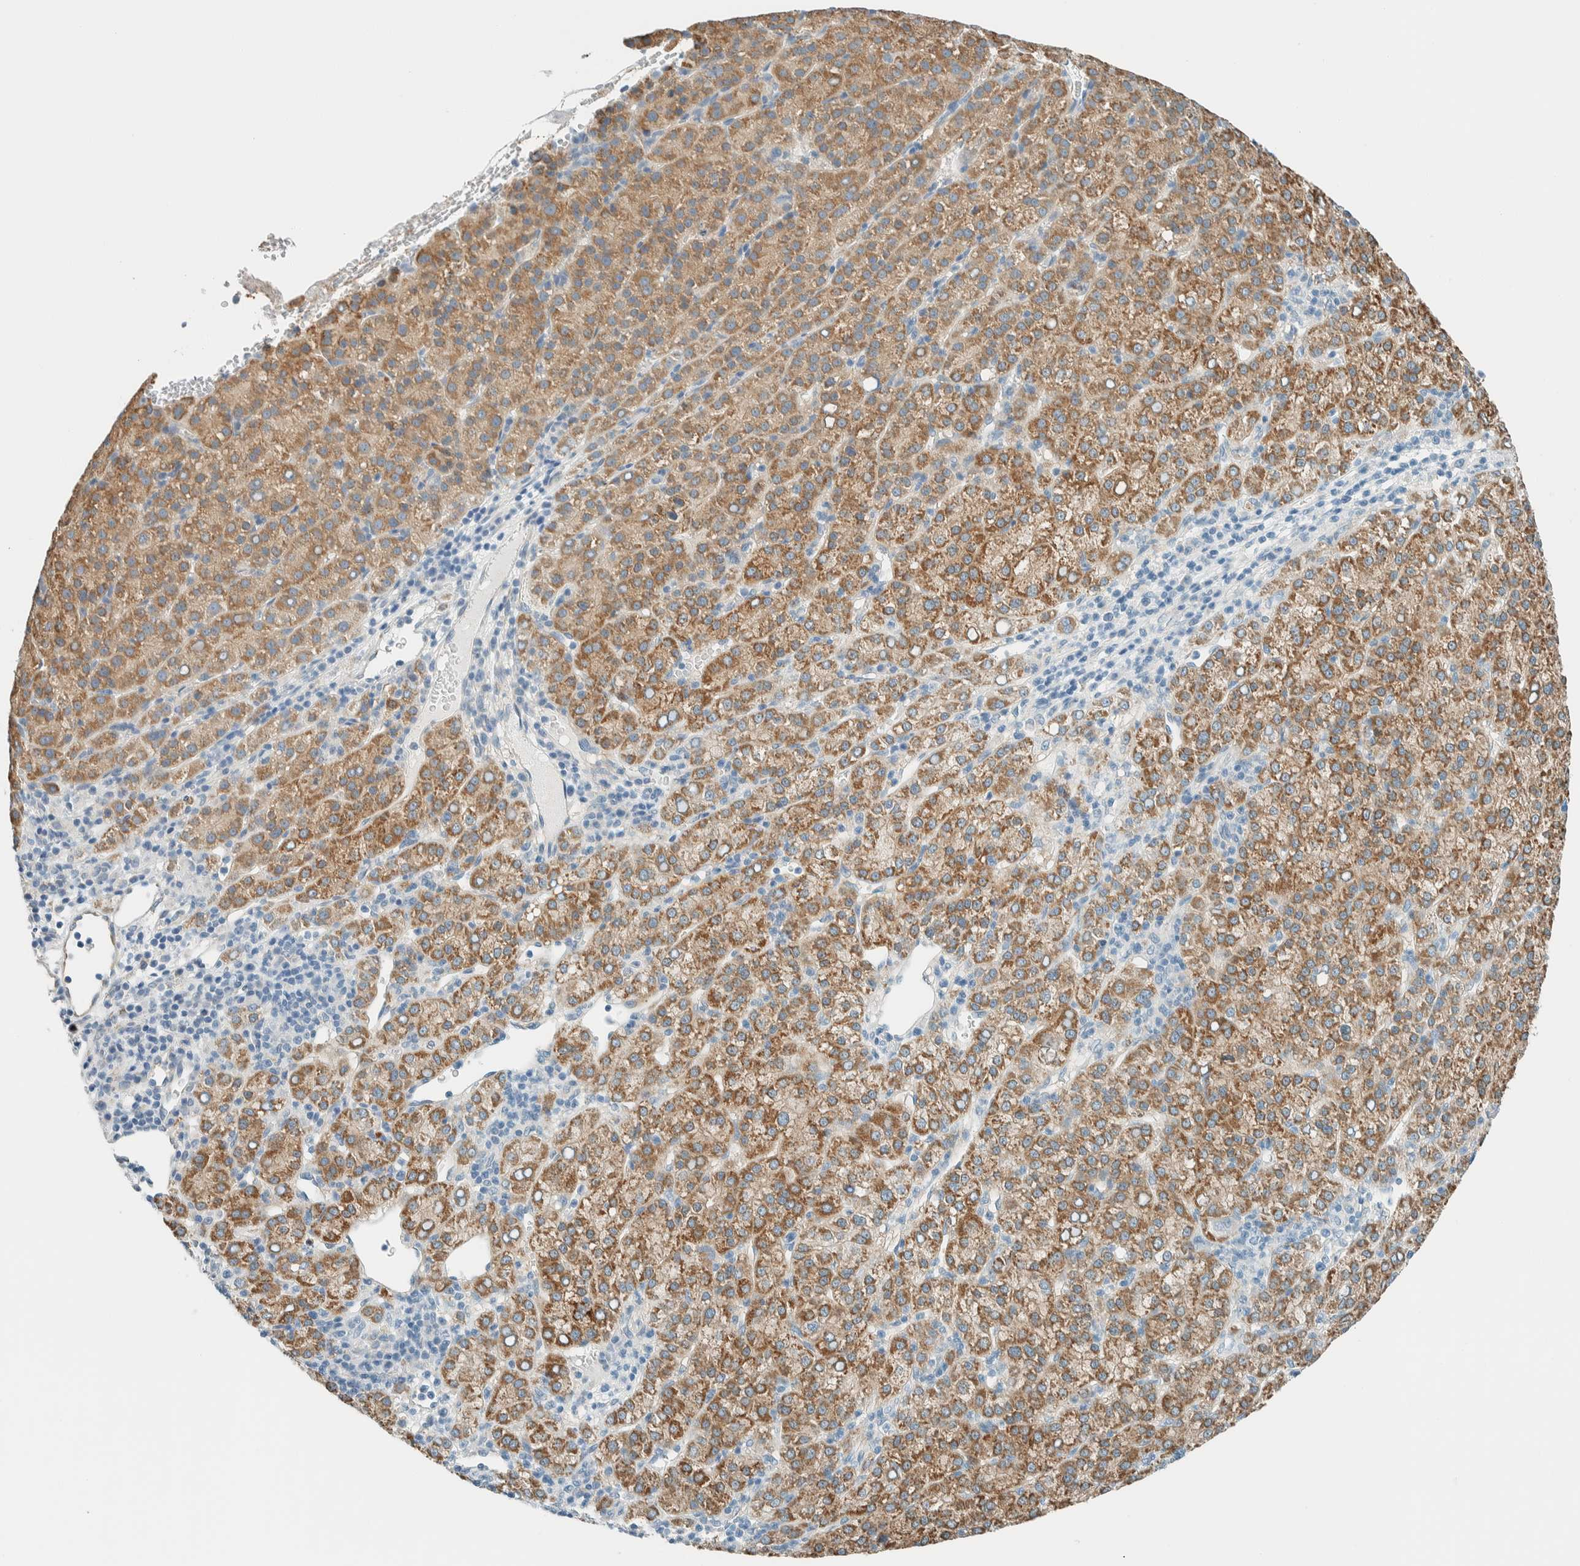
{"staining": {"intensity": "moderate", "quantity": ">75%", "location": "cytoplasmic/membranous"}, "tissue": "liver cancer", "cell_type": "Tumor cells", "image_type": "cancer", "snomed": [{"axis": "morphology", "description": "Carcinoma, Hepatocellular, NOS"}, {"axis": "topography", "description": "Liver"}], "caption": "Hepatocellular carcinoma (liver) stained for a protein (brown) exhibits moderate cytoplasmic/membranous positive staining in approximately >75% of tumor cells.", "gene": "ALDH7A1", "patient": {"sex": "female", "age": 58}}